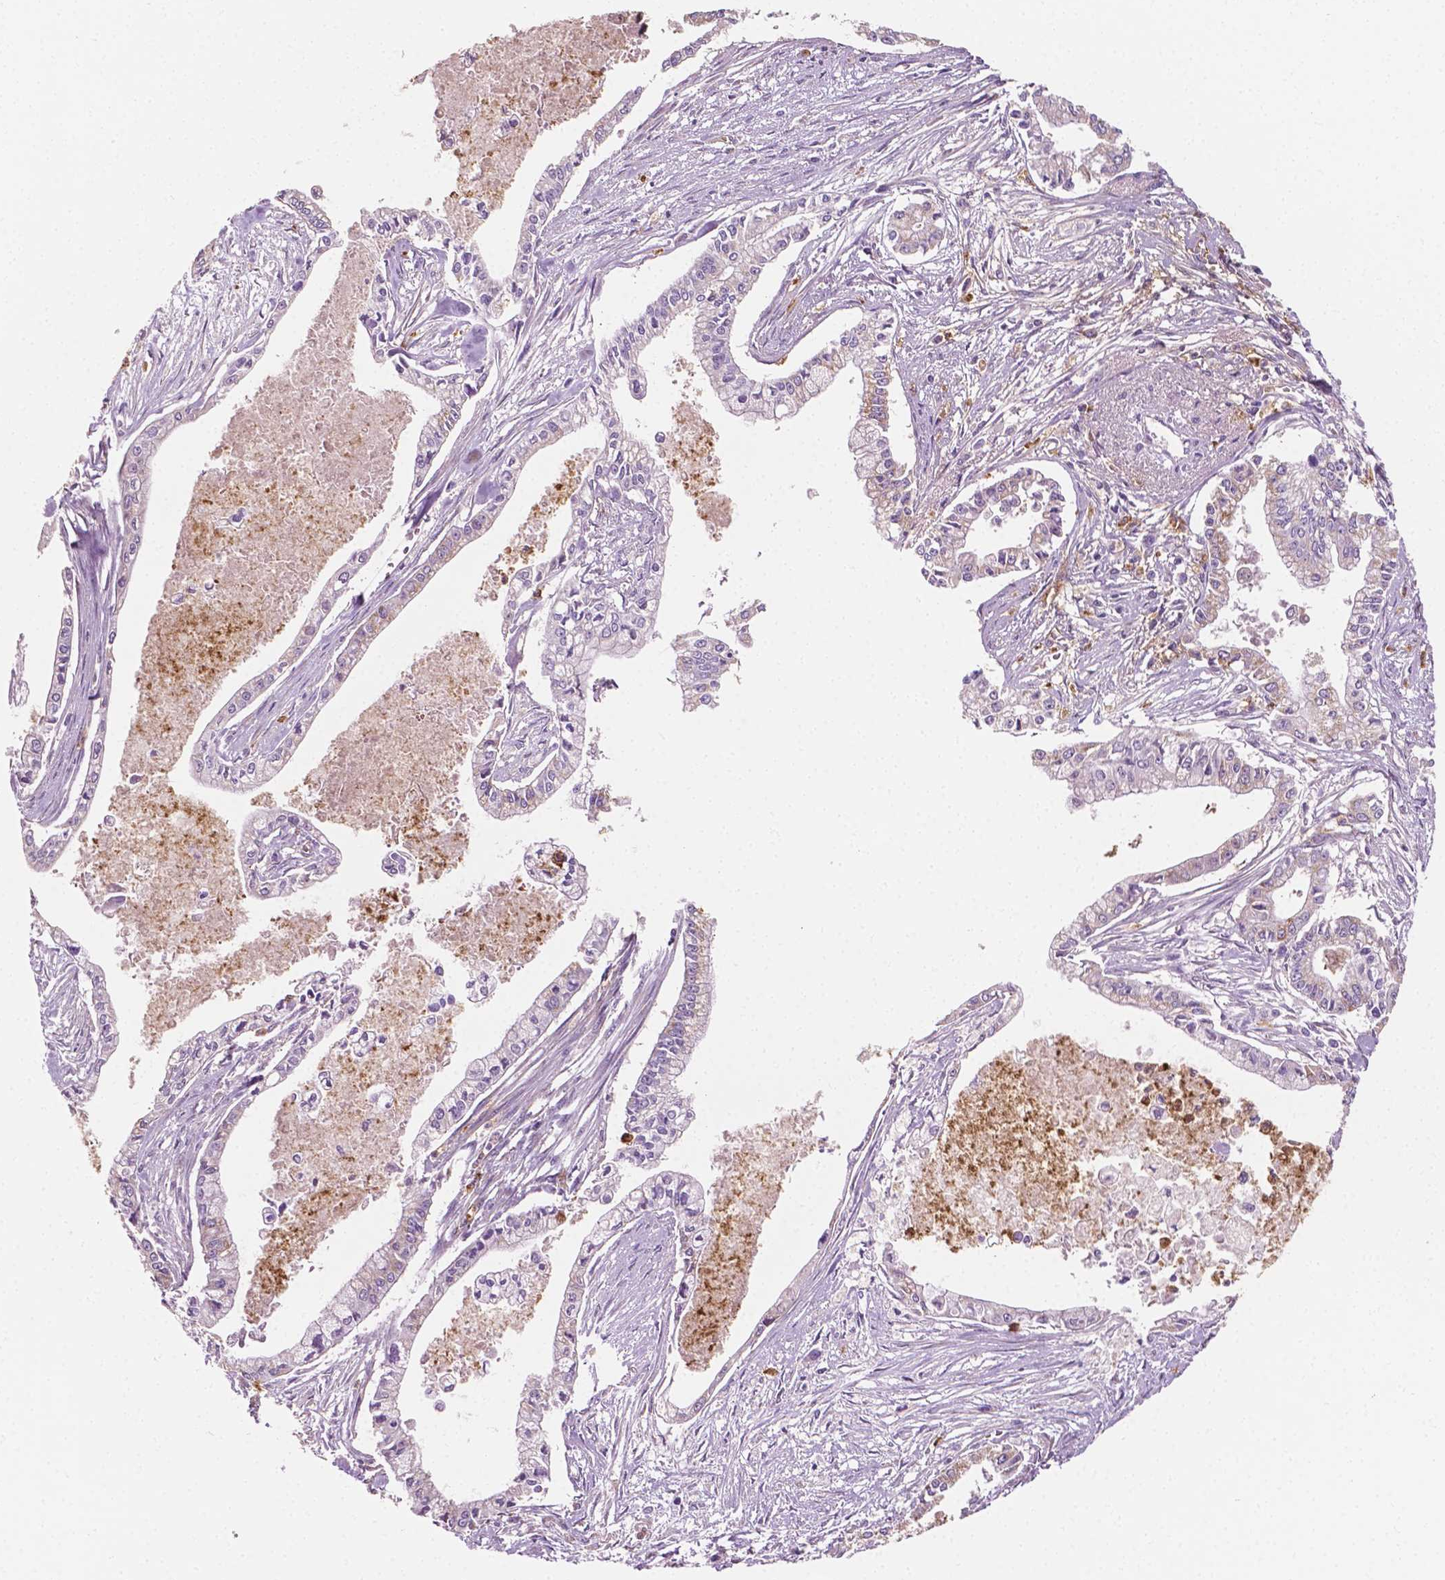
{"staining": {"intensity": "negative", "quantity": "none", "location": "none"}, "tissue": "pancreatic cancer", "cell_type": "Tumor cells", "image_type": "cancer", "snomed": [{"axis": "morphology", "description": "Adenocarcinoma, NOS"}, {"axis": "topography", "description": "Pancreas"}], "caption": "An immunohistochemistry (IHC) image of pancreatic cancer (adenocarcinoma) is shown. There is no staining in tumor cells of pancreatic cancer (adenocarcinoma). Nuclei are stained in blue.", "gene": "PTX3", "patient": {"sex": "female", "age": 65}}